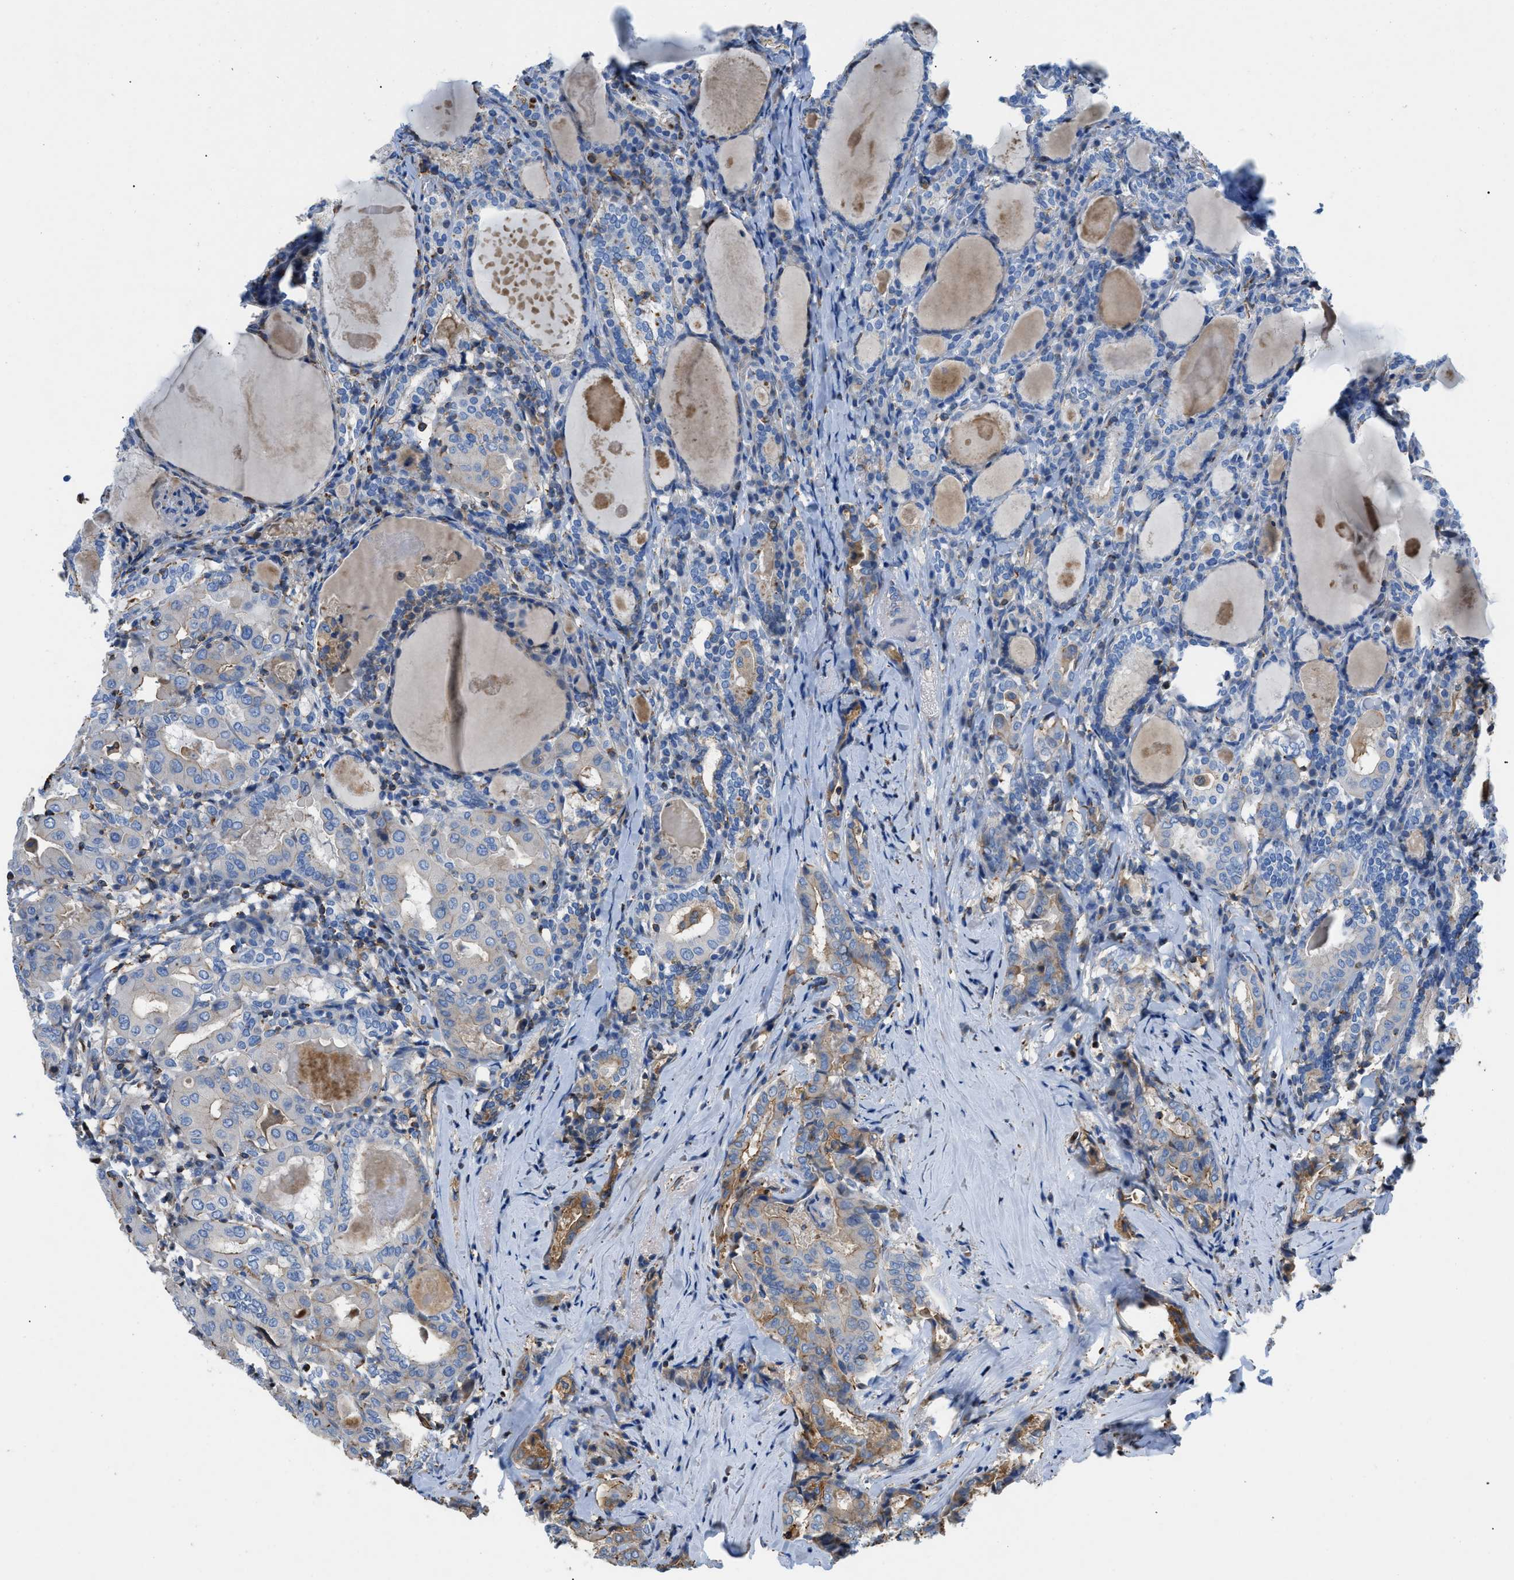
{"staining": {"intensity": "moderate", "quantity": "<25%", "location": "cytoplasmic/membranous"}, "tissue": "thyroid cancer", "cell_type": "Tumor cells", "image_type": "cancer", "snomed": [{"axis": "morphology", "description": "Papillary adenocarcinoma, NOS"}, {"axis": "topography", "description": "Thyroid gland"}], "caption": "Tumor cells exhibit low levels of moderate cytoplasmic/membranous positivity in about <25% of cells in thyroid cancer (papillary adenocarcinoma).", "gene": "ATP6V0D1", "patient": {"sex": "female", "age": 42}}